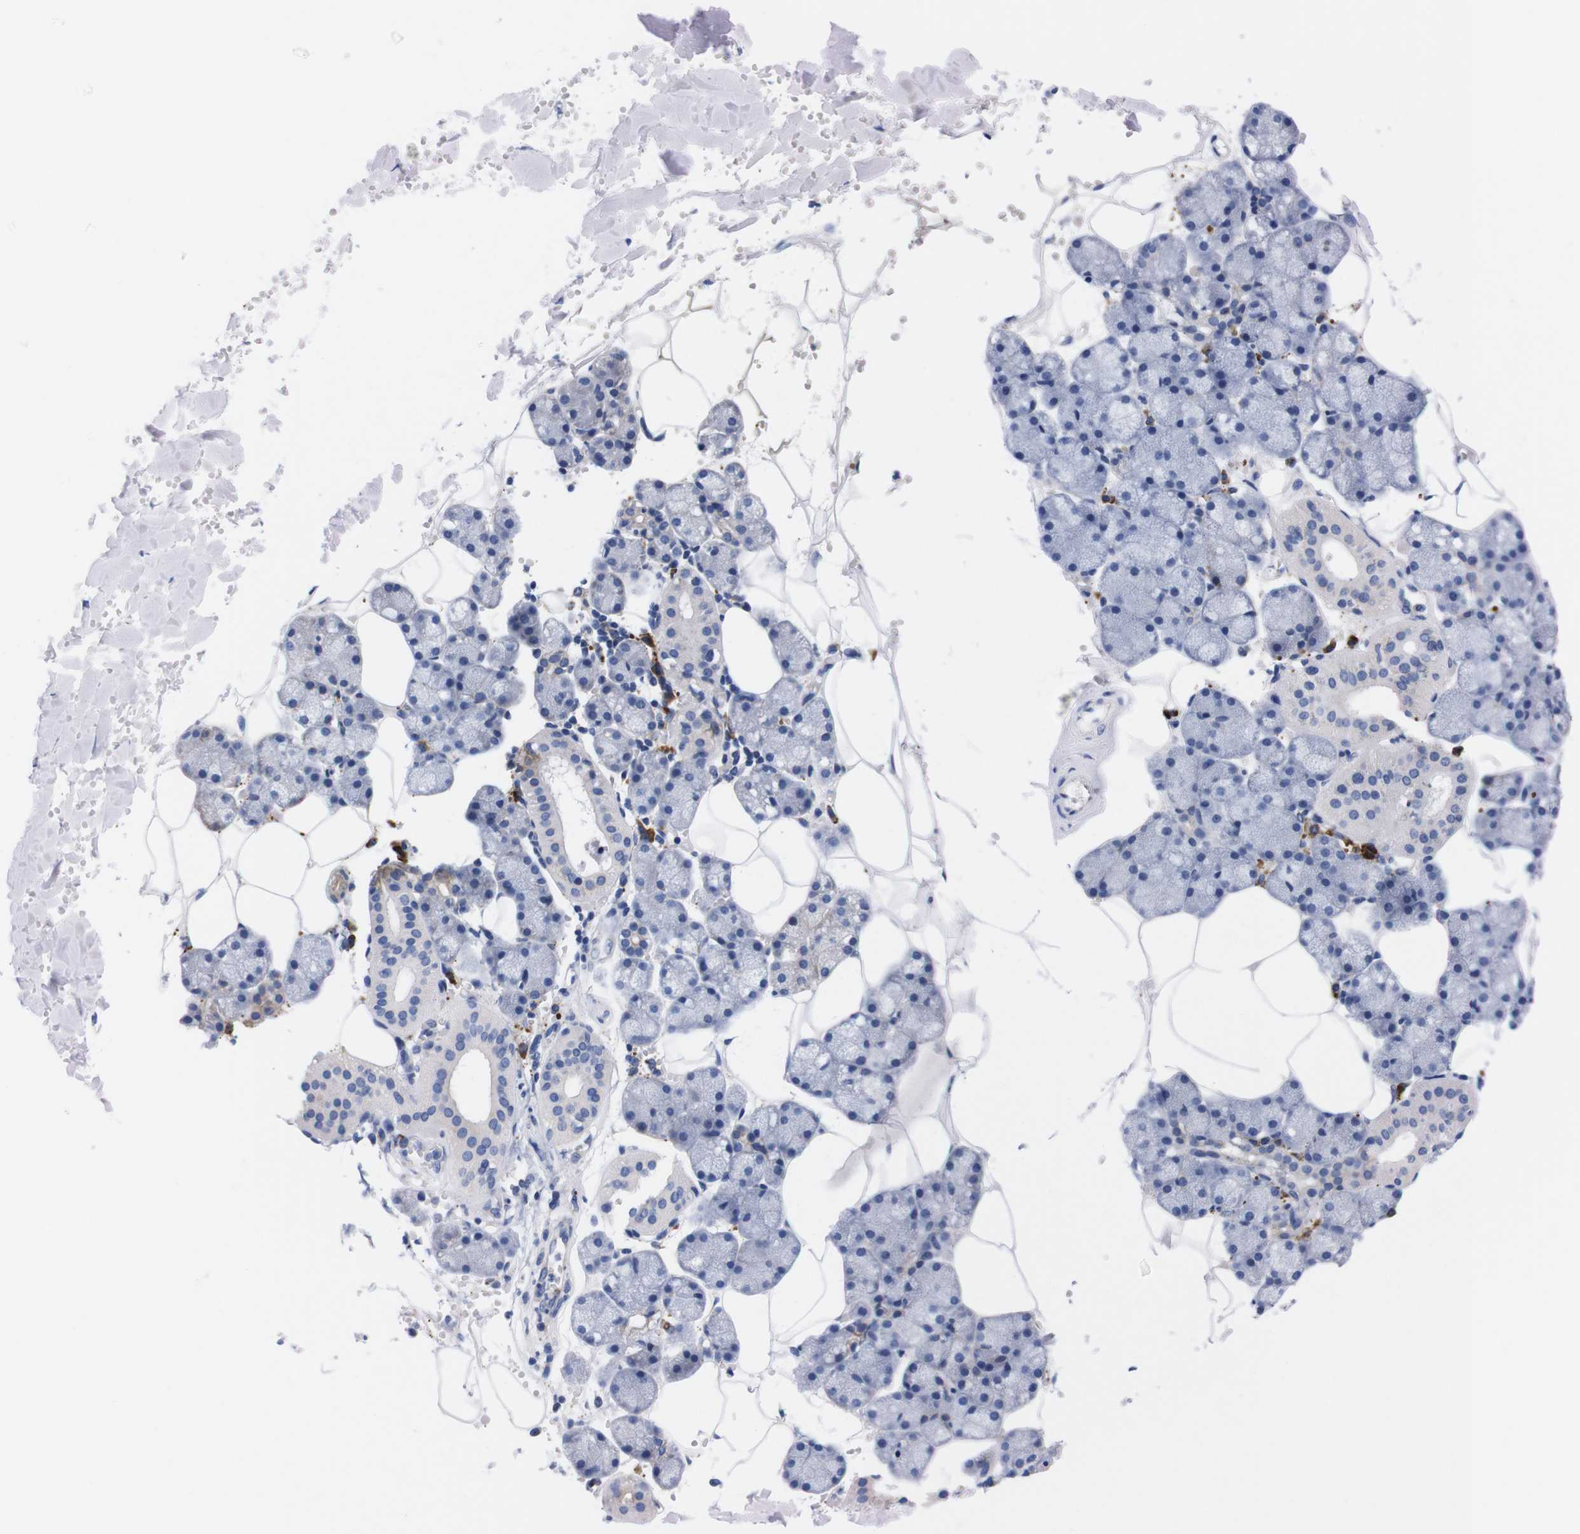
{"staining": {"intensity": "negative", "quantity": "none", "location": "none"}, "tissue": "salivary gland", "cell_type": "Glandular cells", "image_type": "normal", "snomed": [{"axis": "morphology", "description": "Normal tissue, NOS"}, {"axis": "topography", "description": "Salivary gland"}], "caption": "Protein analysis of normal salivary gland displays no significant expression in glandular cells. (Brightfield microscopy of DAB immunohistochemistry at high magnification).", "gene": "NEBL", "patient": {"sex": "male", "age": 62}}